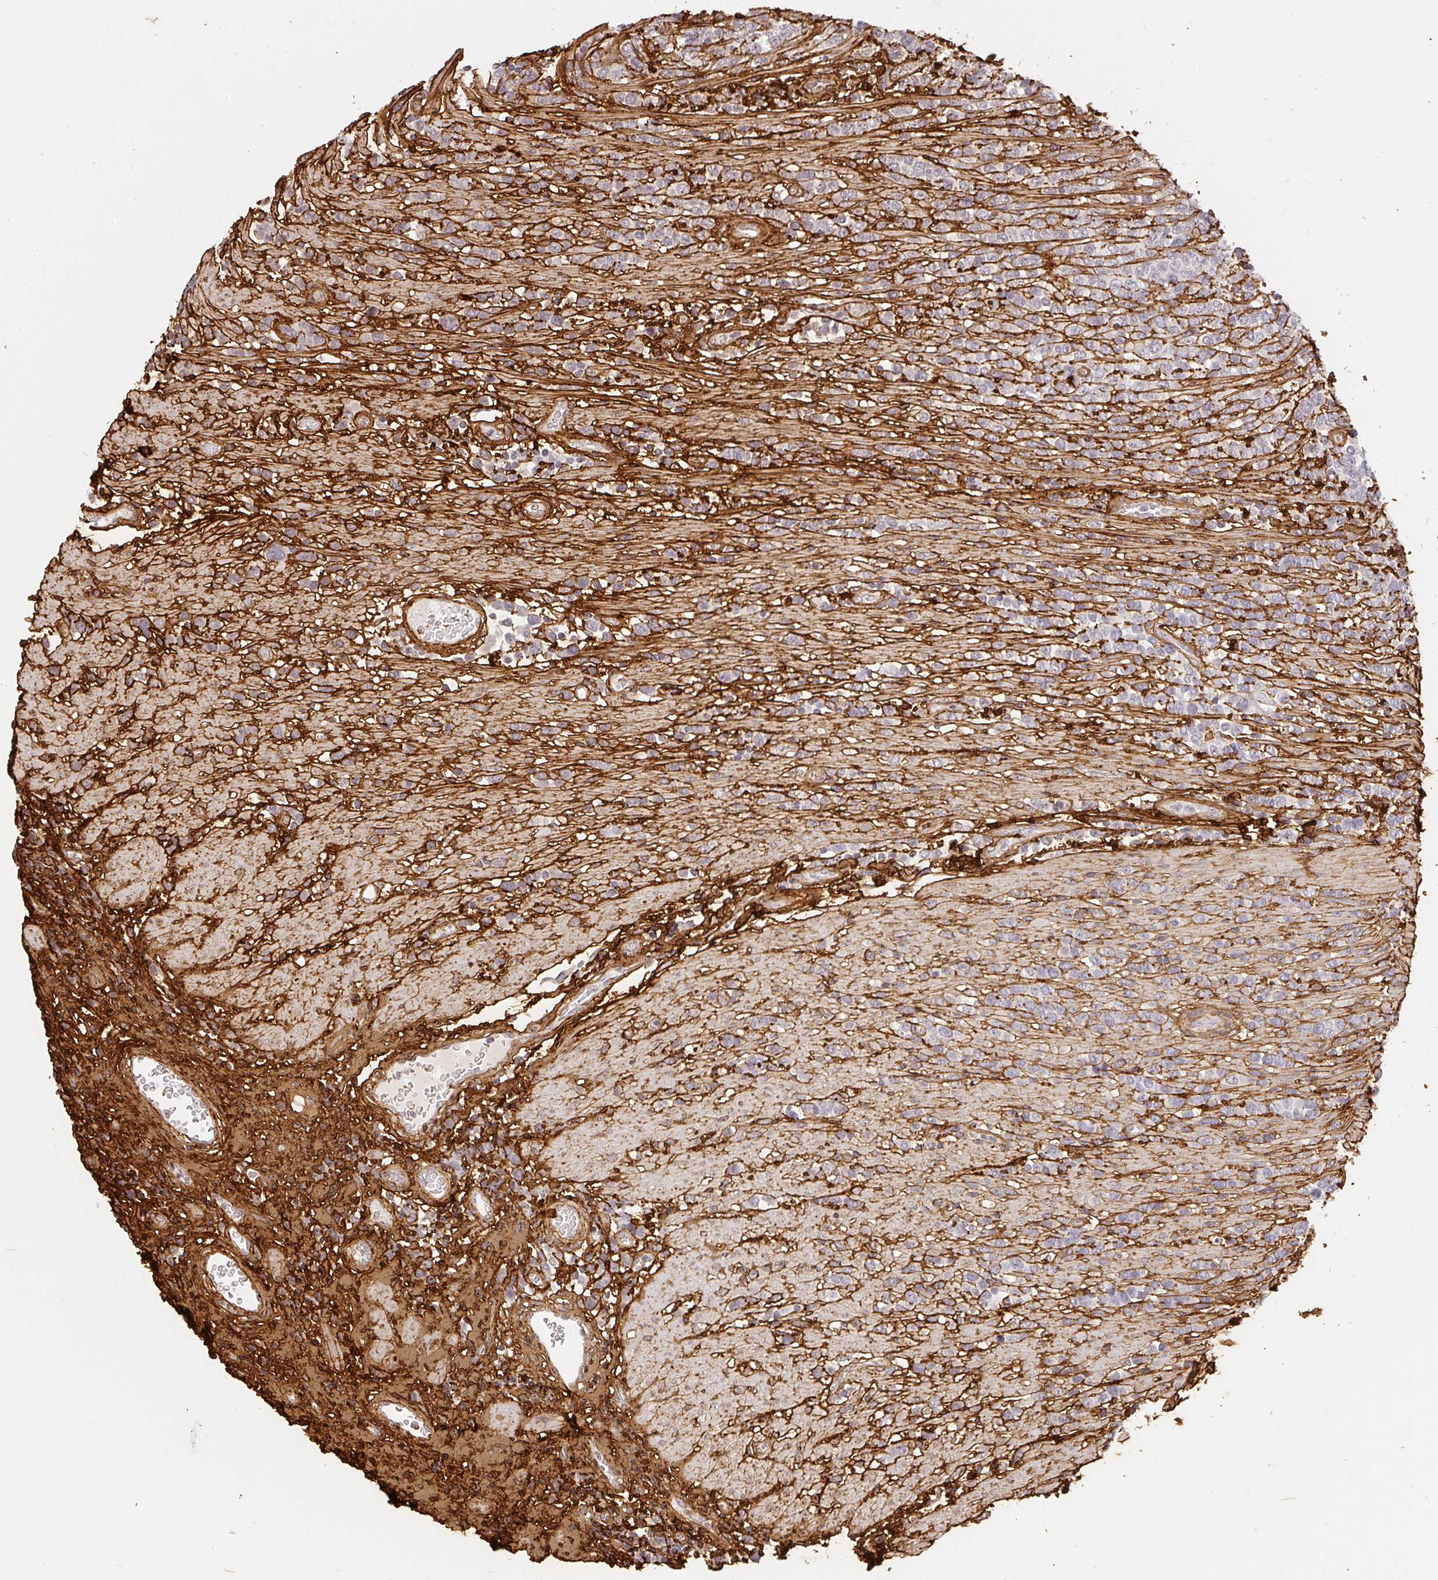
{"staining": {"intensity": "negative", "quantity": "none", "location": "none"}, "tissue": "lymphoma", "cell_type": "Tumor cells", "image_type": "cancer", "snomed": [{"axis": "morphology", "description": "Malignant lymphoma, non-Hodgkin's type, High grade"}, {"axis": "topography", "description": "Soft tissue"}], "caption": "Protein analysis of malignant lymphoma, non-Hodgkin's type (high-grade) reveals no significant staining in tumor cells.", "gene": "COL3A1", "patient": {"sex": "female", "age": 56}}